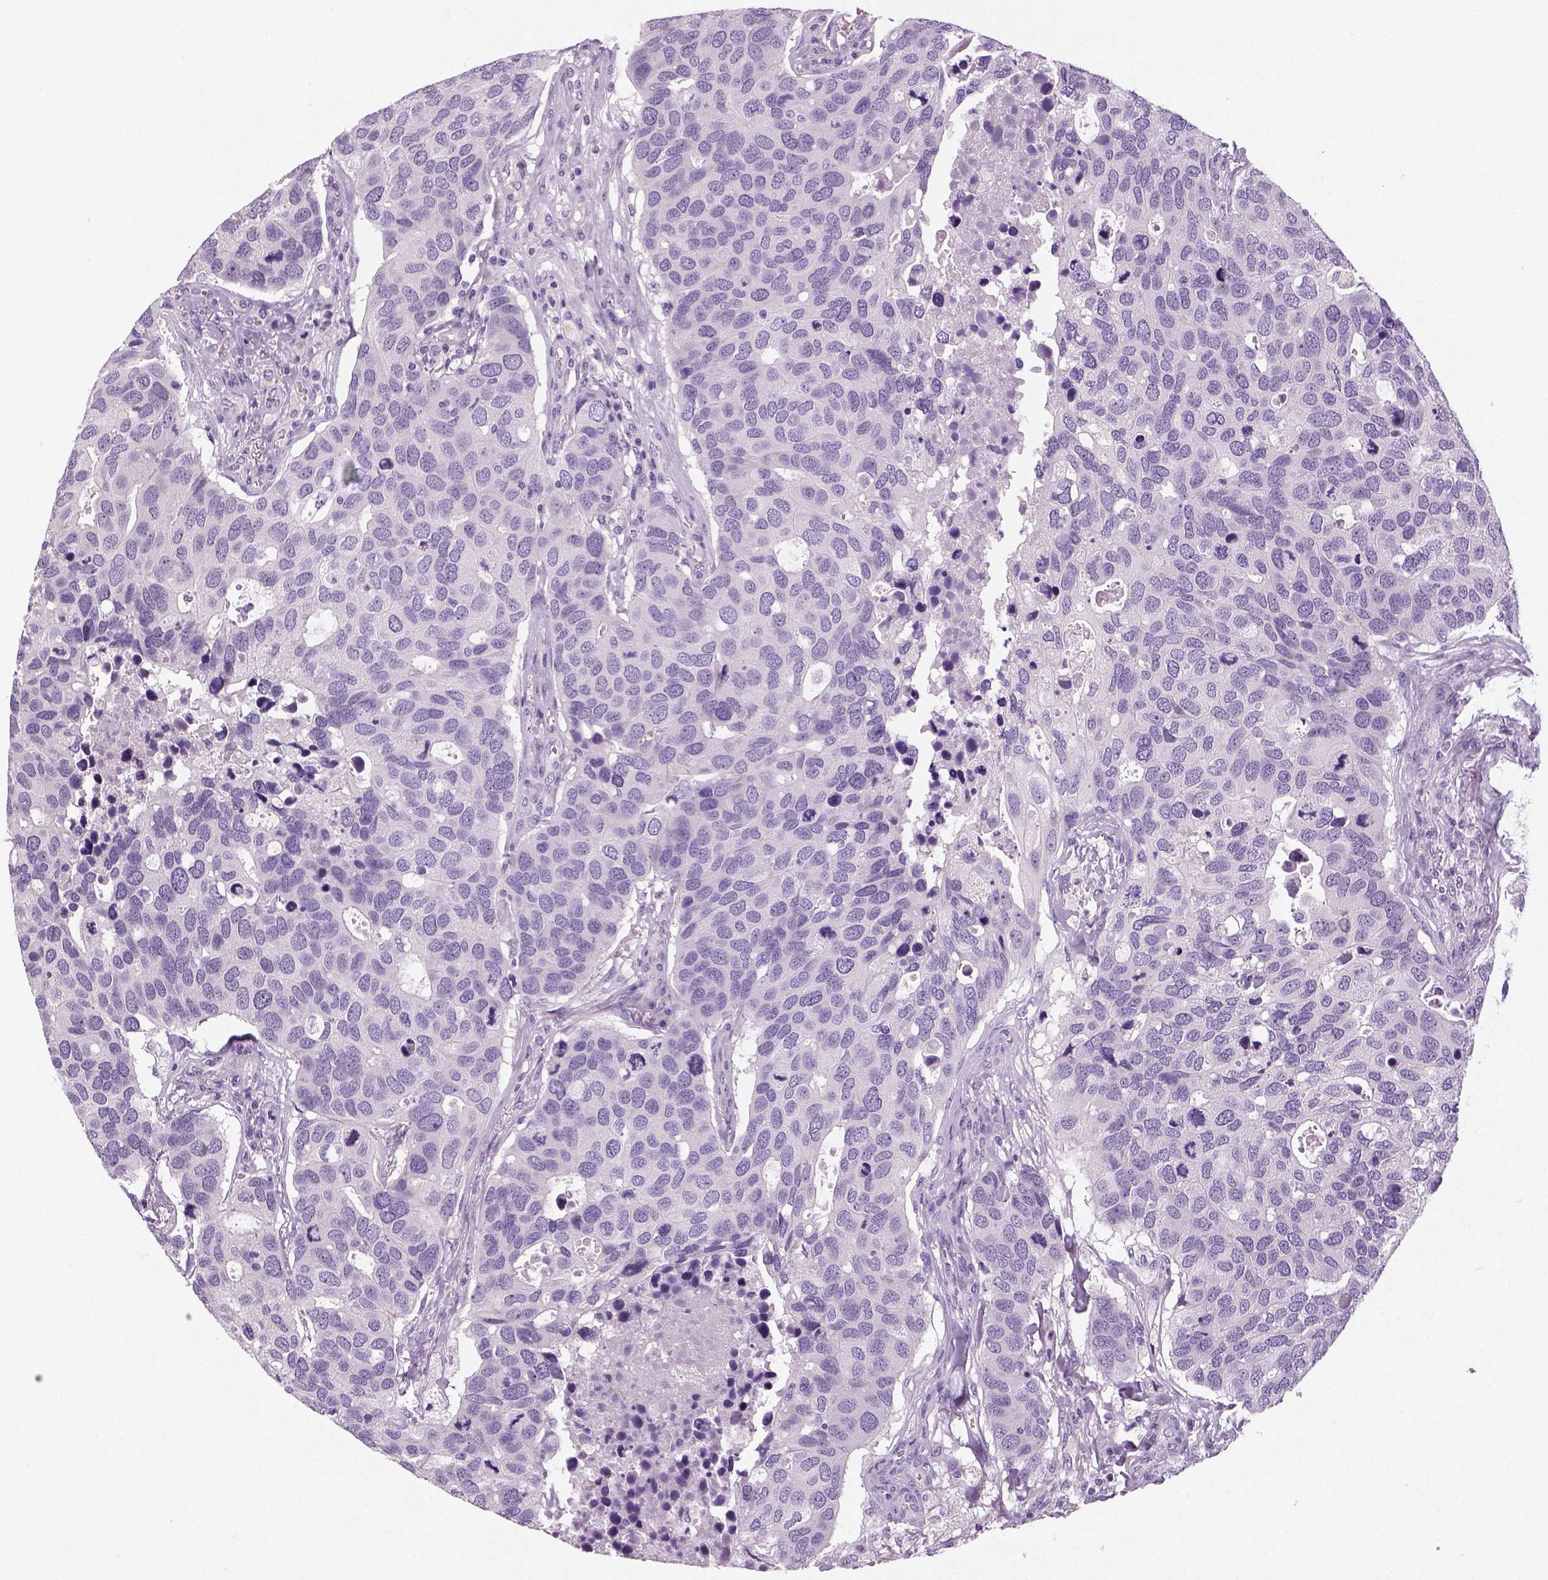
{"staining": {"intensity": "negative", "quantity": "none", "location": "none"}, "tissue": "breast cancer", "cell_type": "Tumor cells", "image_type": "cancer", "snomed": [{"axis": "morphology", "description": "Duct carcinoma"}, {"axis": "topography", "description": "Breast"}], "caption": "Breast cancer was stained to show a protein in brown. There is no significant positivity in tumor cells. The staining was performed using DAB to visualize the protein expression in brown, while the nuclei were stained in blue with hematoxylin (Magnification: 20x).", "gene": "TSPAN7", "patient": {"sex": "female", "age": 83}}